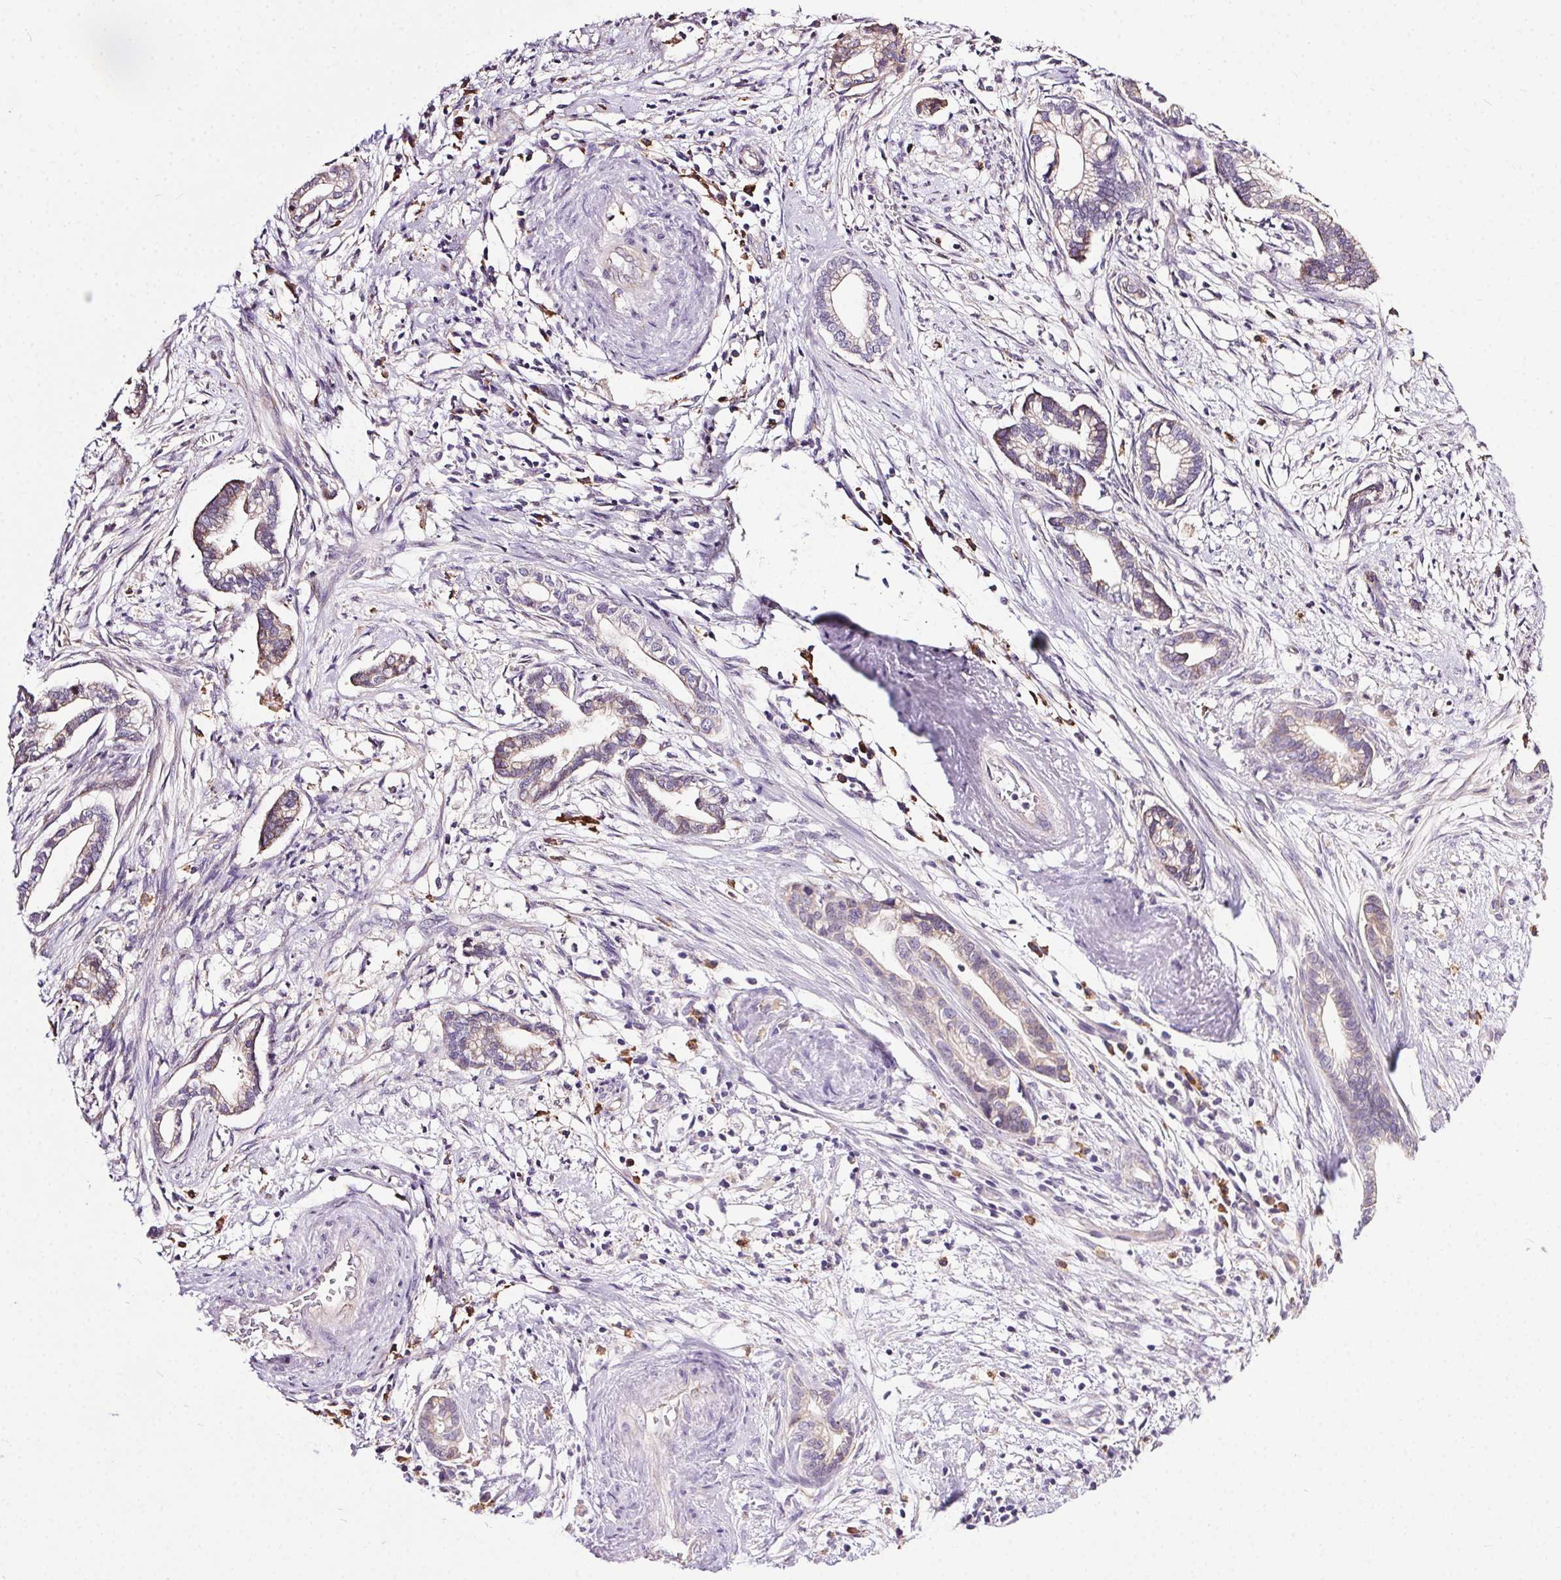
{"staining": {"intensity": "negative", "quantity": "none", "location": "none"}, "tissue": "cervical cancer", "cell_type": "Tumor cells", "image_type": "cancer", "snomed": [{"axis": "morphology", "description": "Adenocarcinoma, NOS"}, {"axis": "topography", "description": "Cervix"}], "caption": "Protein analysis of cervical cancer (adenocarcinoma) reveals no significant staining in tumor cells.", "gene": "SNX31", "patient": {"sex": "female", "age": 62}}